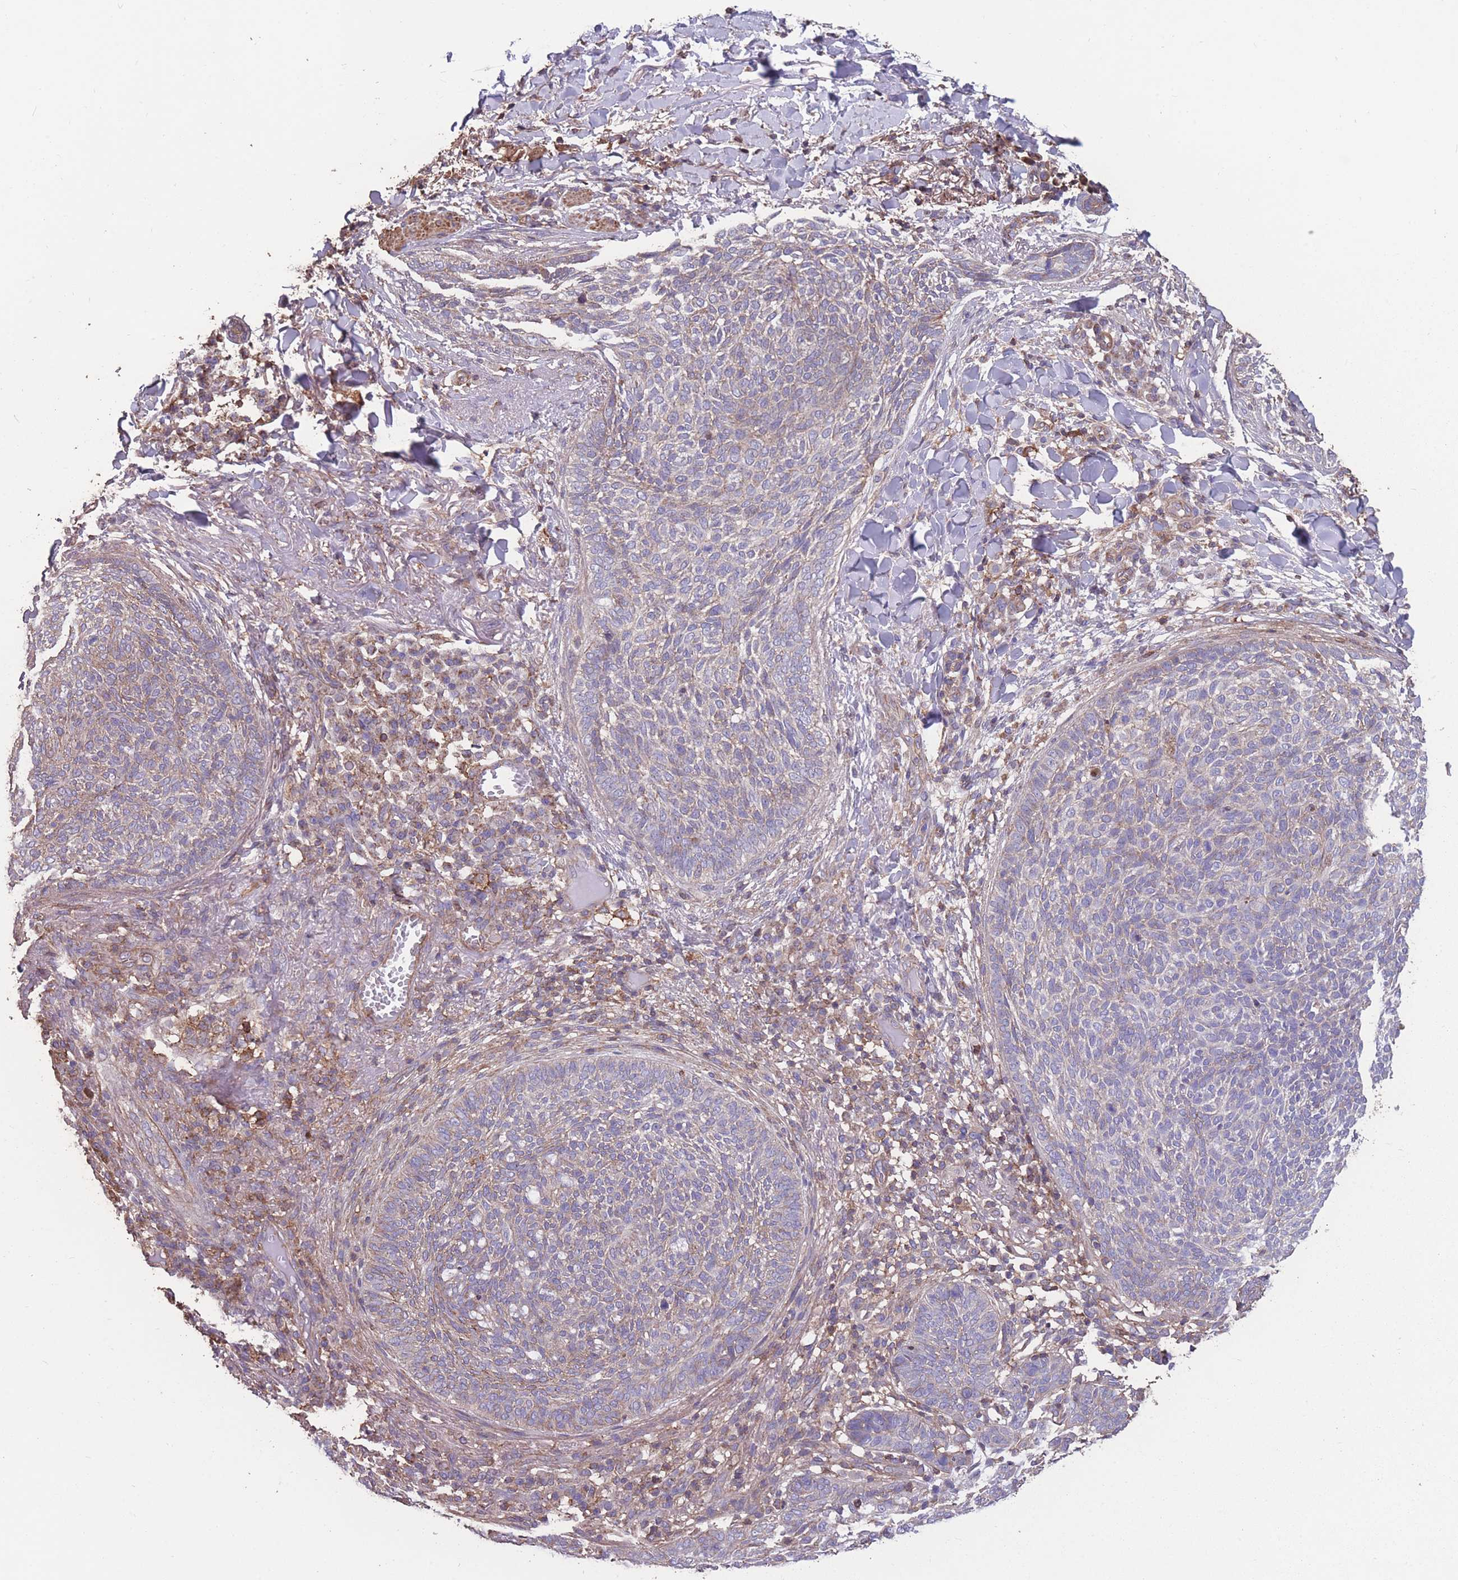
{"staining": {"intensity": "negative", "quantity": "none", "location": "none"}, "tissue": "skin cancer", "cell_type": "Tumor cells", "image_type": "cancer", "snomed": [{"axis": "morphology", "description": "Basal cell carcinoma"}, {"axis": "topography", "description": "Skin"}], "caption": "The immunohistochemistry photomicrograph has no significant staining in tumor cells of skin cancer tissue.", "gene": "NUDT21", "patient": {"sex": "male", "age": 85}}